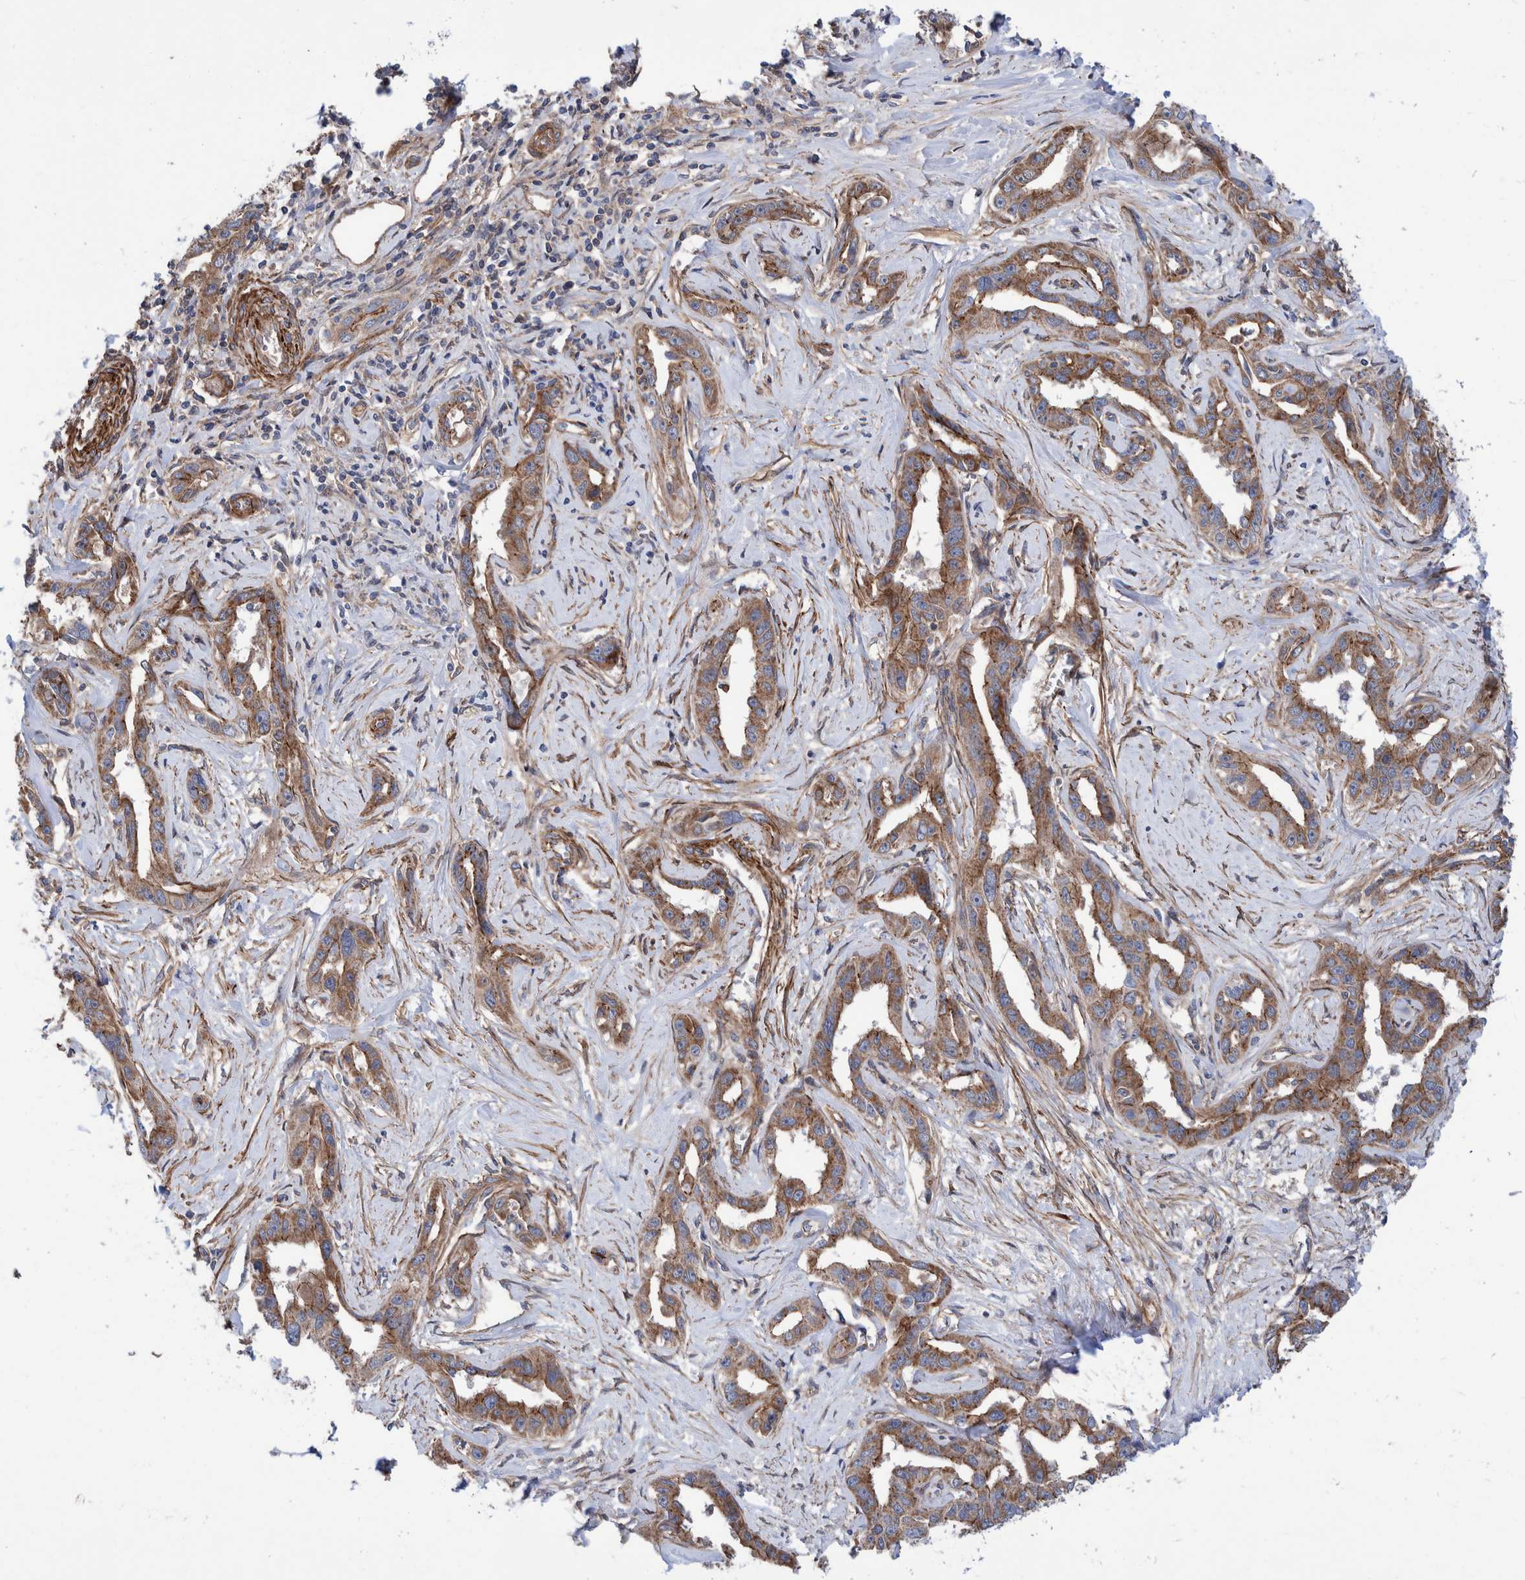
{"staining": {"intensity": "moderate", "quantity": ">75%", "location": "cytoplasmic/membranous"}, "tissue": "liver cancer", "cell_type": "Tumor cells", "image_type": "cancer", "snomed": [{"axis": "morphology", "description": "Cholangiocarcinoma"}, {"axis": "topography", "description": "Liver"}], "caption": "An immunohistochemistry histopathology image of neoplastic tissue is shown. Protein staining in brown labels moderate cytoplasmic/membranous positivity in liver cancer (cholangiocarcinoma) within tumor cells.", "gene": "SLC25A10", "patient": {"sex": "male", "age": 59}}